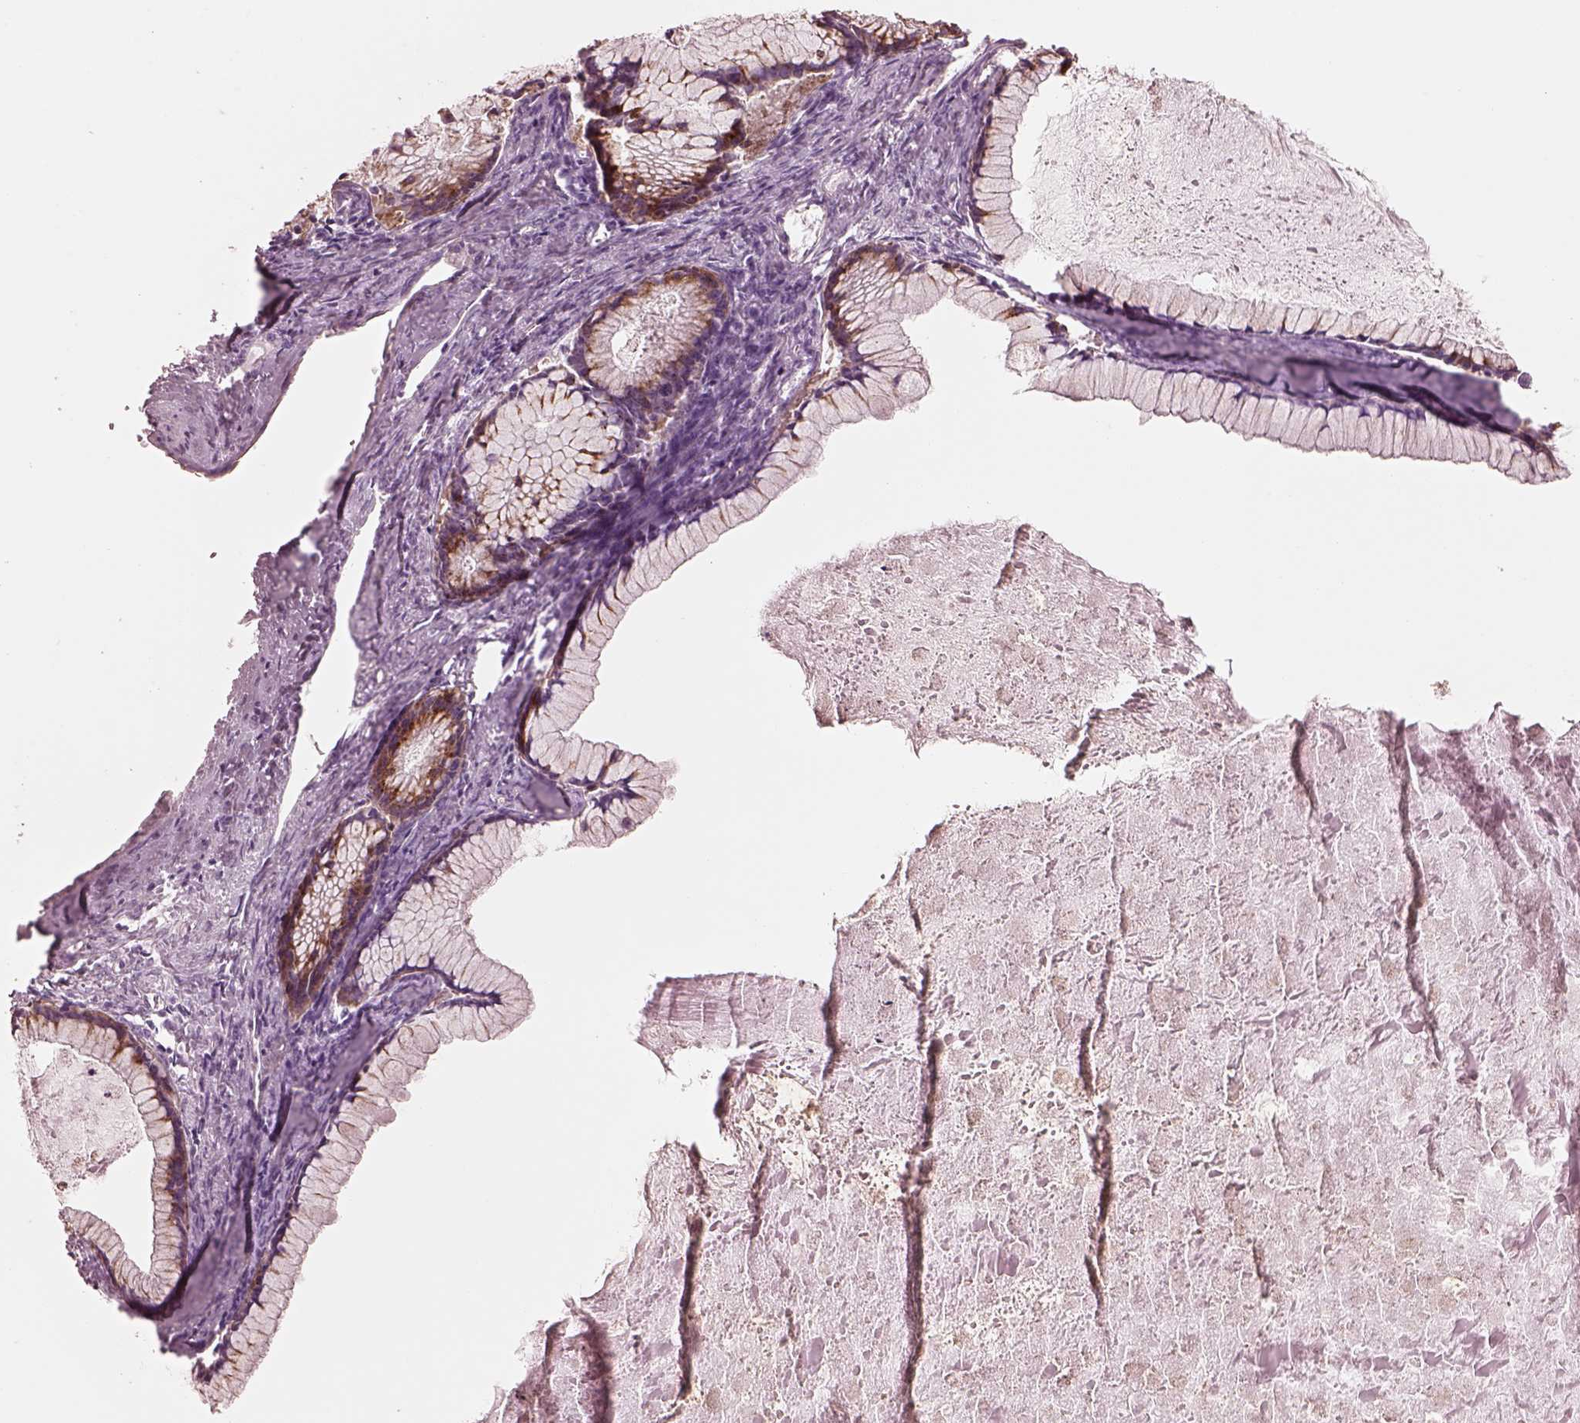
{"staining": {"intensity": "weak", "quantity": "25%-75%", "location": "cytoplasmic/membranous"}, "tissue": "ovarian cancer", "cell_type": "Tumor cells", "image_type": "cancer", "snomed": [{"axis": "morphology", "description": "Cystadenocarcinoma, mucinous, NOS"}, {"axis": "topography", "description": "Ovary"}], "caption": "A brown stain shows weak cytoplasmic/membranous staining of a protein in human ovarian mucinous cystadenocarcinoma tumor cells.", "gene": "ELAPOR1", "patient": {"sex": "female", "age": 41}}